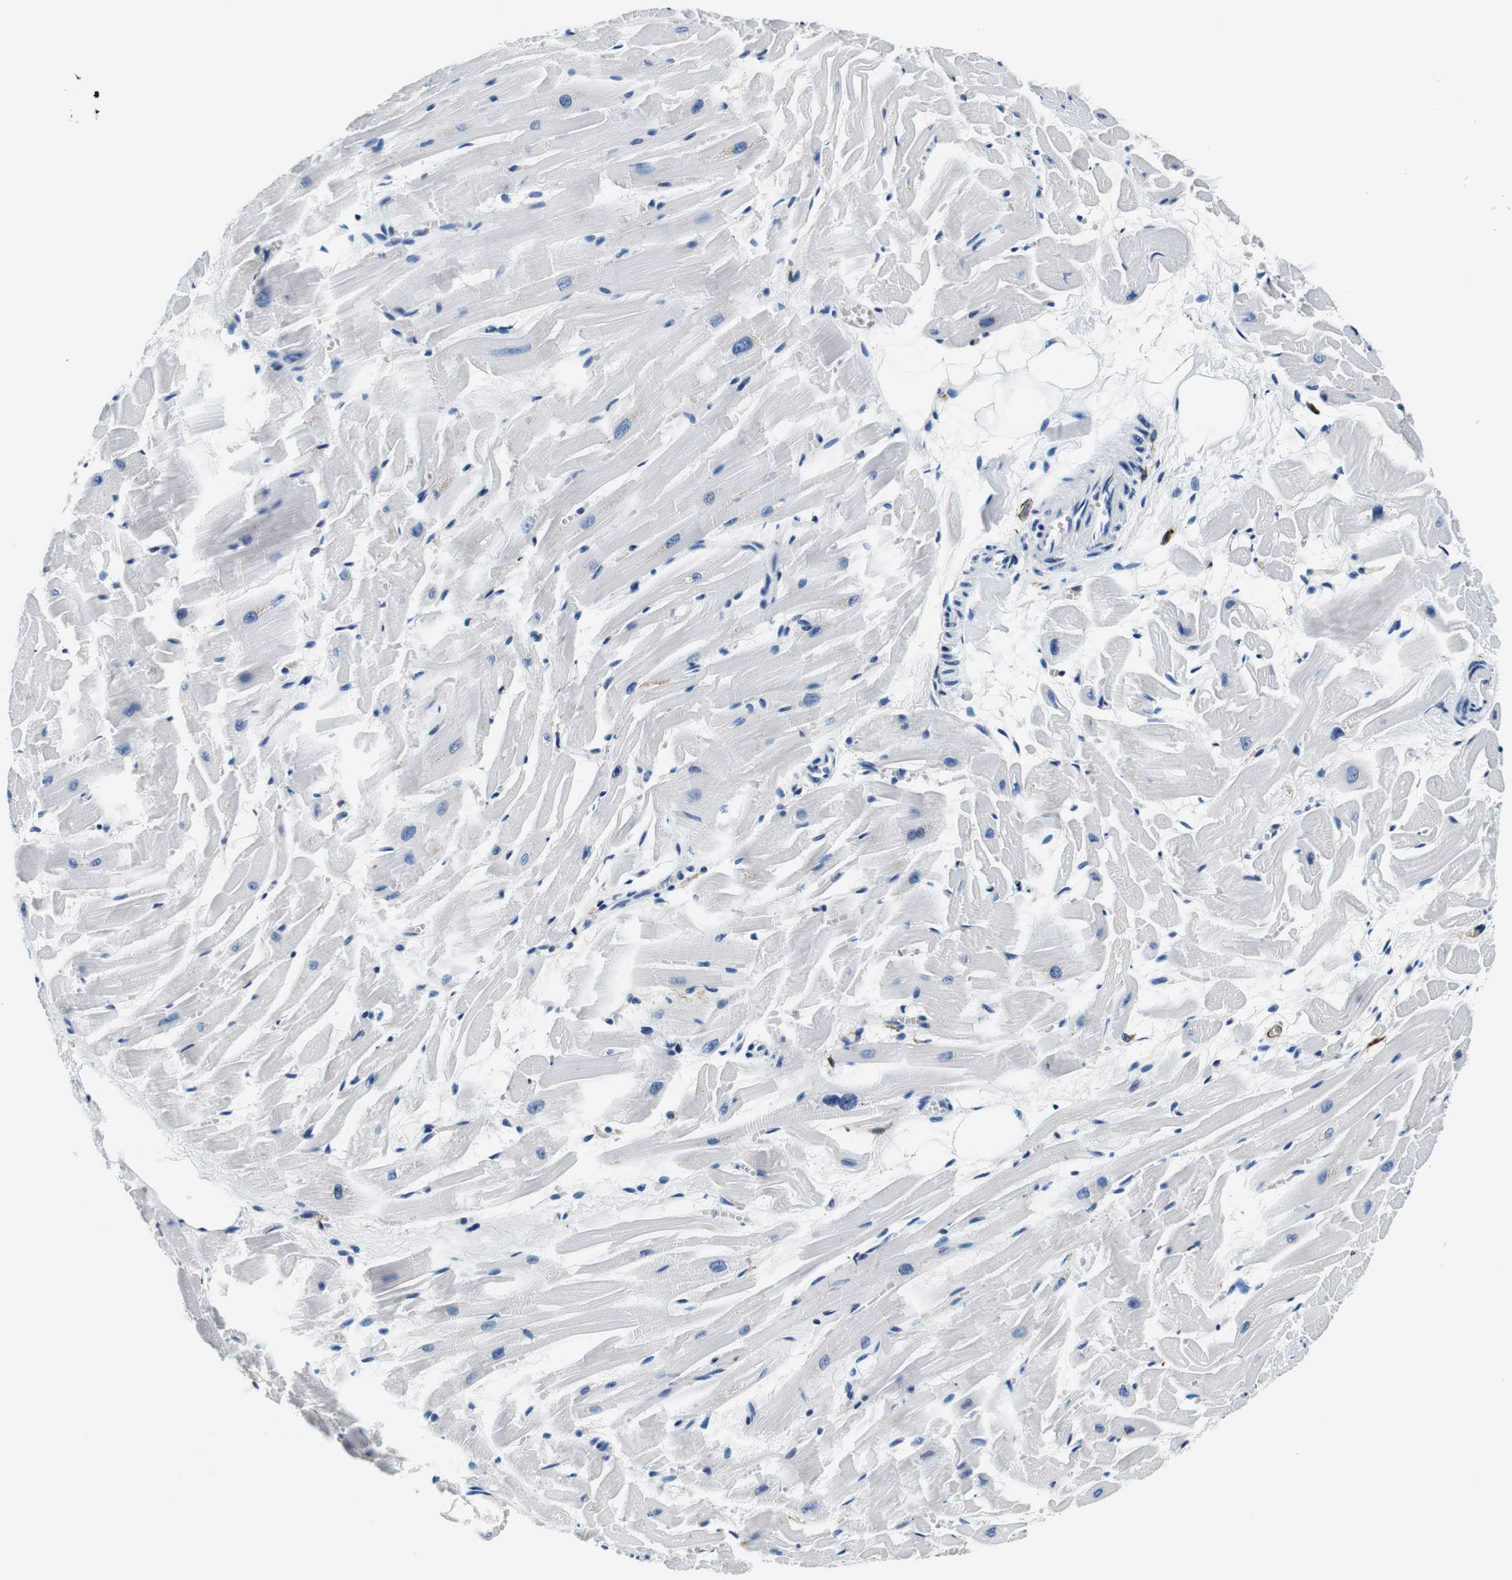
{"staining": {"intensity": "negative", "quantity": "none", "location": "none"}, "tissue": "heart muscle", "cell_type": "Cardiomyocytes", "image_type": "normal", "snomed": [{"axis": "morphology", "description": "Normal tissue, NOS"}, {"axis": "topography", "description": "Heart"}], "caption": "This is an immunohistochemistry (IHC) micrograph of unremarkable human heart muscle. There is no staining in cardiomyocytes.", "gene": "HLA", "patient": {"sex": "female", "age": 19}}